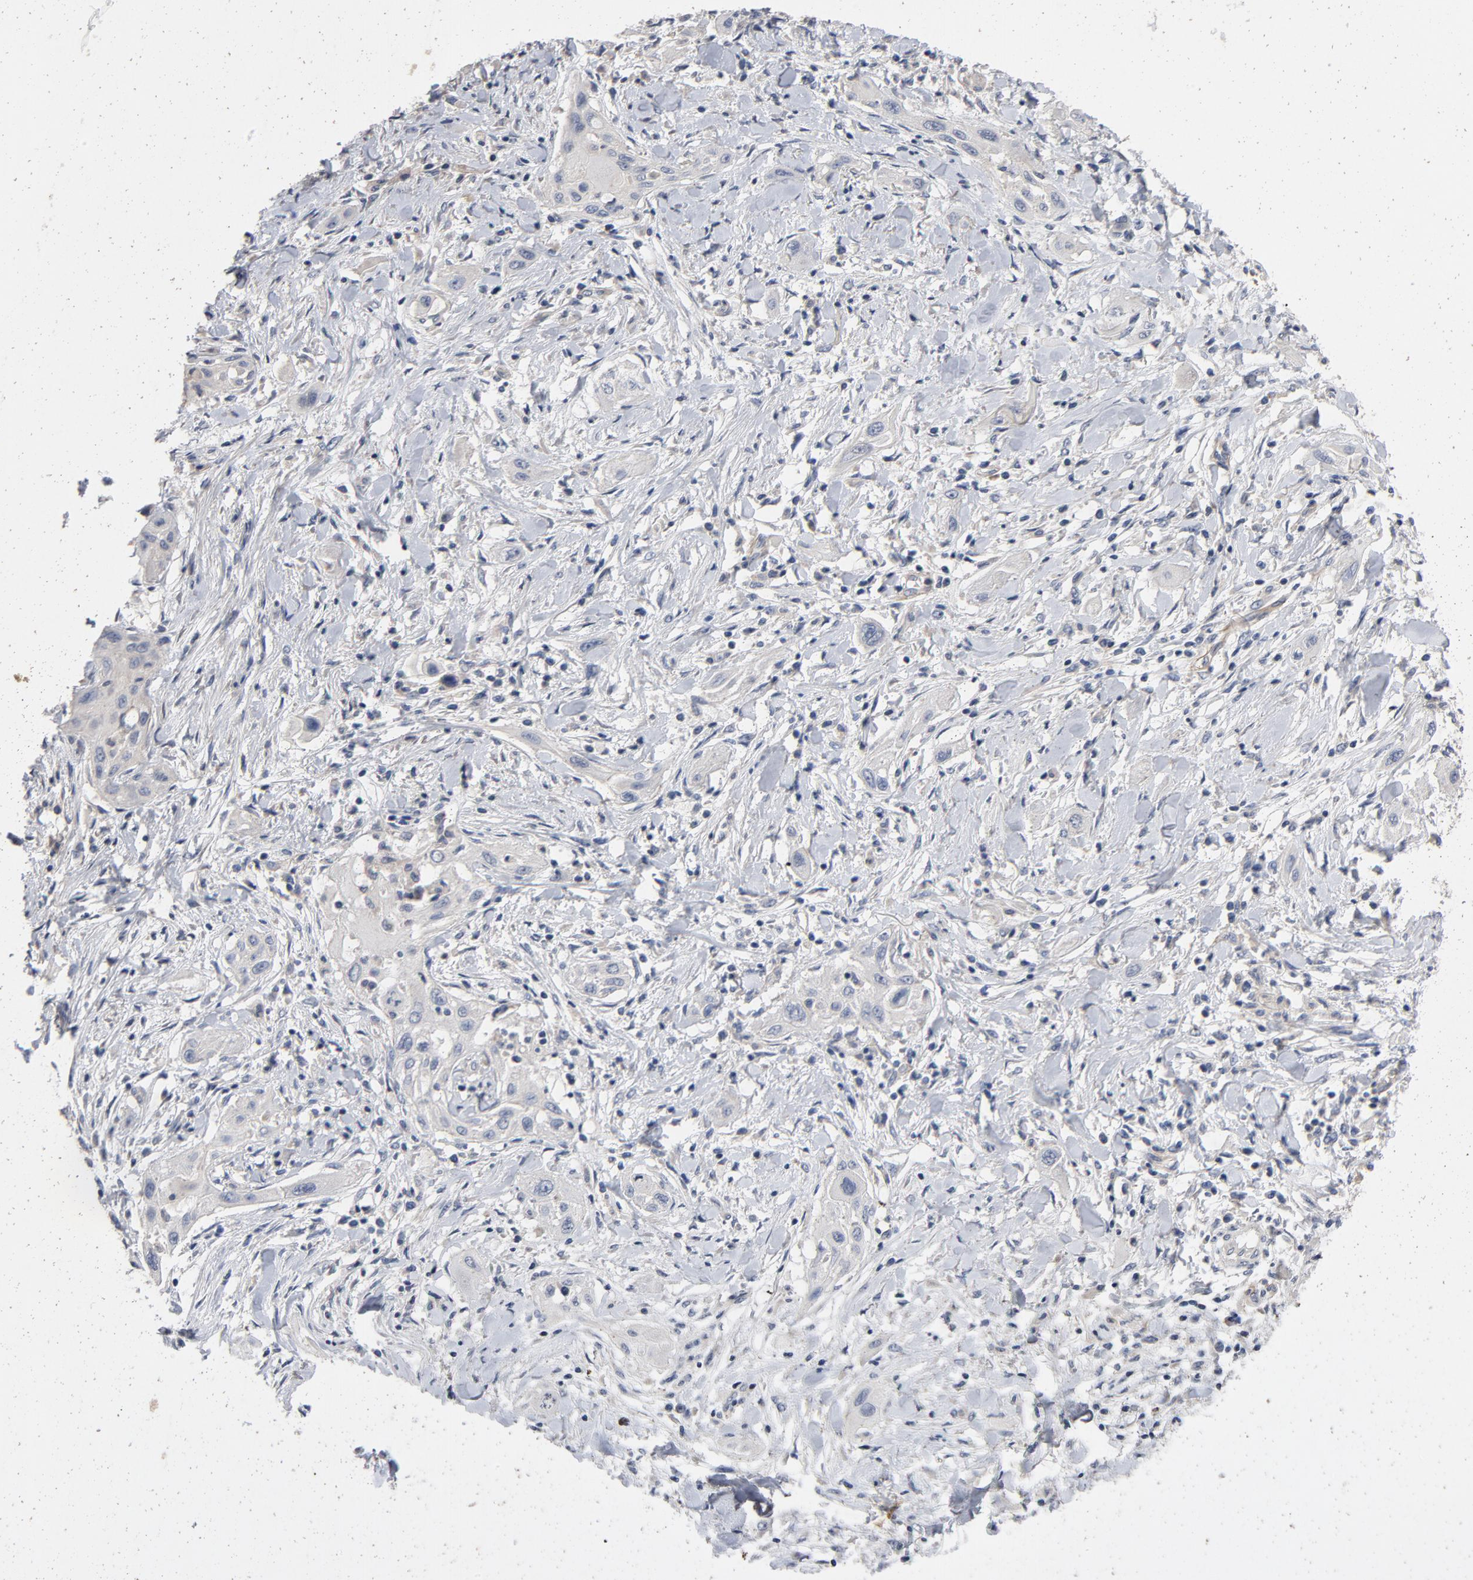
{"staining": {"intensity": "negative", "quantity": "none", "location": "none"}, "tissue": "lung cancer", "cell_type": "Tumor cells", "image_type": "cancer", "snomed": [{"axis": "morphology", "description": "Squamous cell carcinoma, NOS"}, {"axis": "topography", "description": "Lung"}], "caption": "The image exhibits no significant expression in tumor cells of squamous cell carcinoma (lung). (Stains: DAB IHC with hematoxylin counter stain, Microscopy: brightfield microscopy at high magnification).", "gene": "CCDC134", "patient": {"sex": "female", "age": 47}}